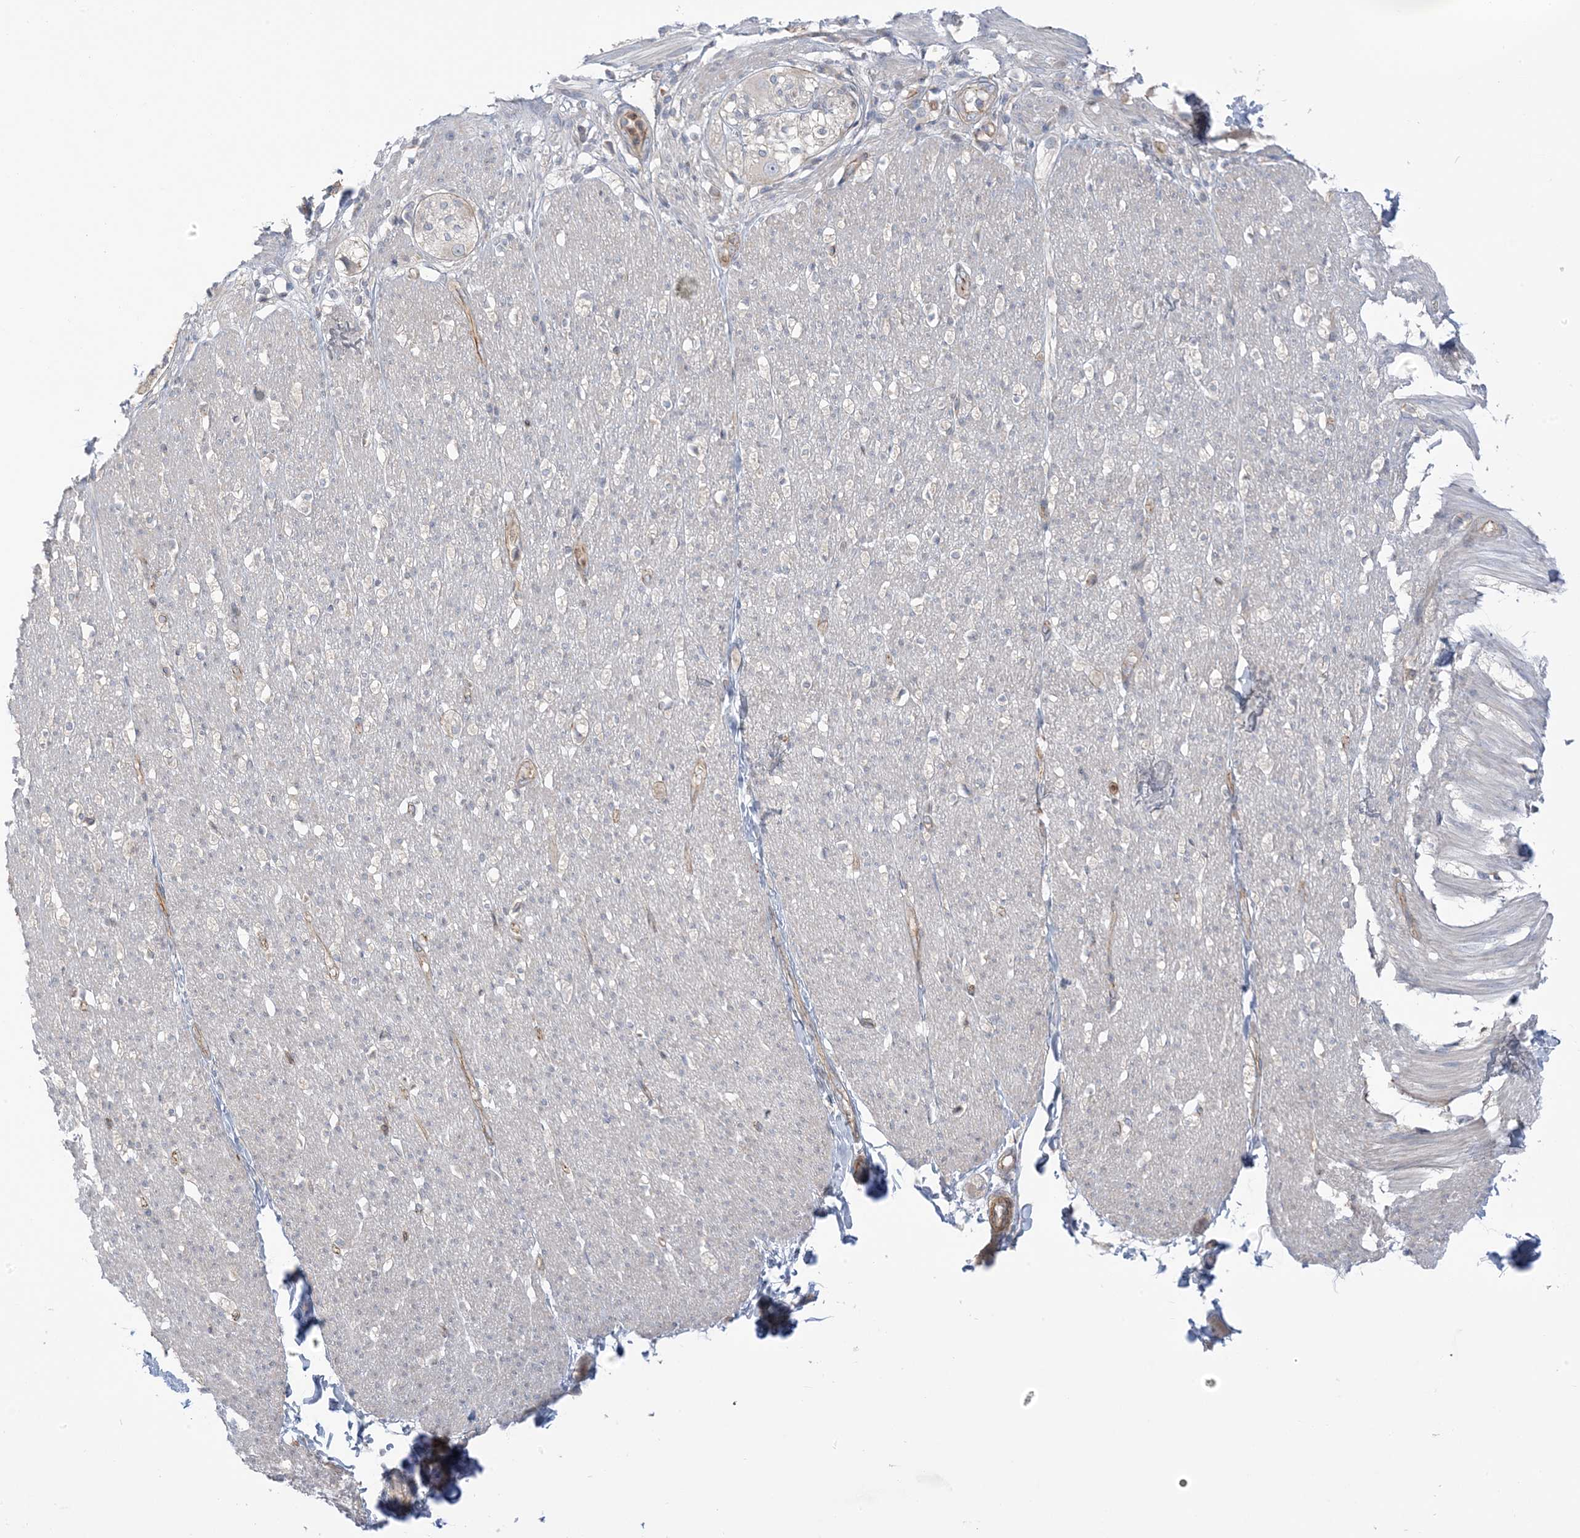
{"staining": {"intensity": "weak", "quantity": "25%-75%", "location": "cytoplasmic/membranous"}, "tissue": "smooth muscle", "cell_type": "Smooth muscle cells", "image_type": "normal", "snomed": [{"axis": "morphology", "description": "Normal tissue, NOS"}, {"axis": "morphology", "description": "Adenocarcinoma, NOS"}, {"axis": "topography", "description": "Colon"}, {"axis": "topography", "description": "Peripheral nerve tissue"}], "caption": "Protein expression analysis of benign smooth muscle exhibits weak cytoplasmic/membranous staining in approximately 25%-75% of smooth muscle cells. (brown staining indicates protein expression, while blue staining denotes nuclei).", "gene": "ICMT", "patient": {"sex": "male", "age": 14}}